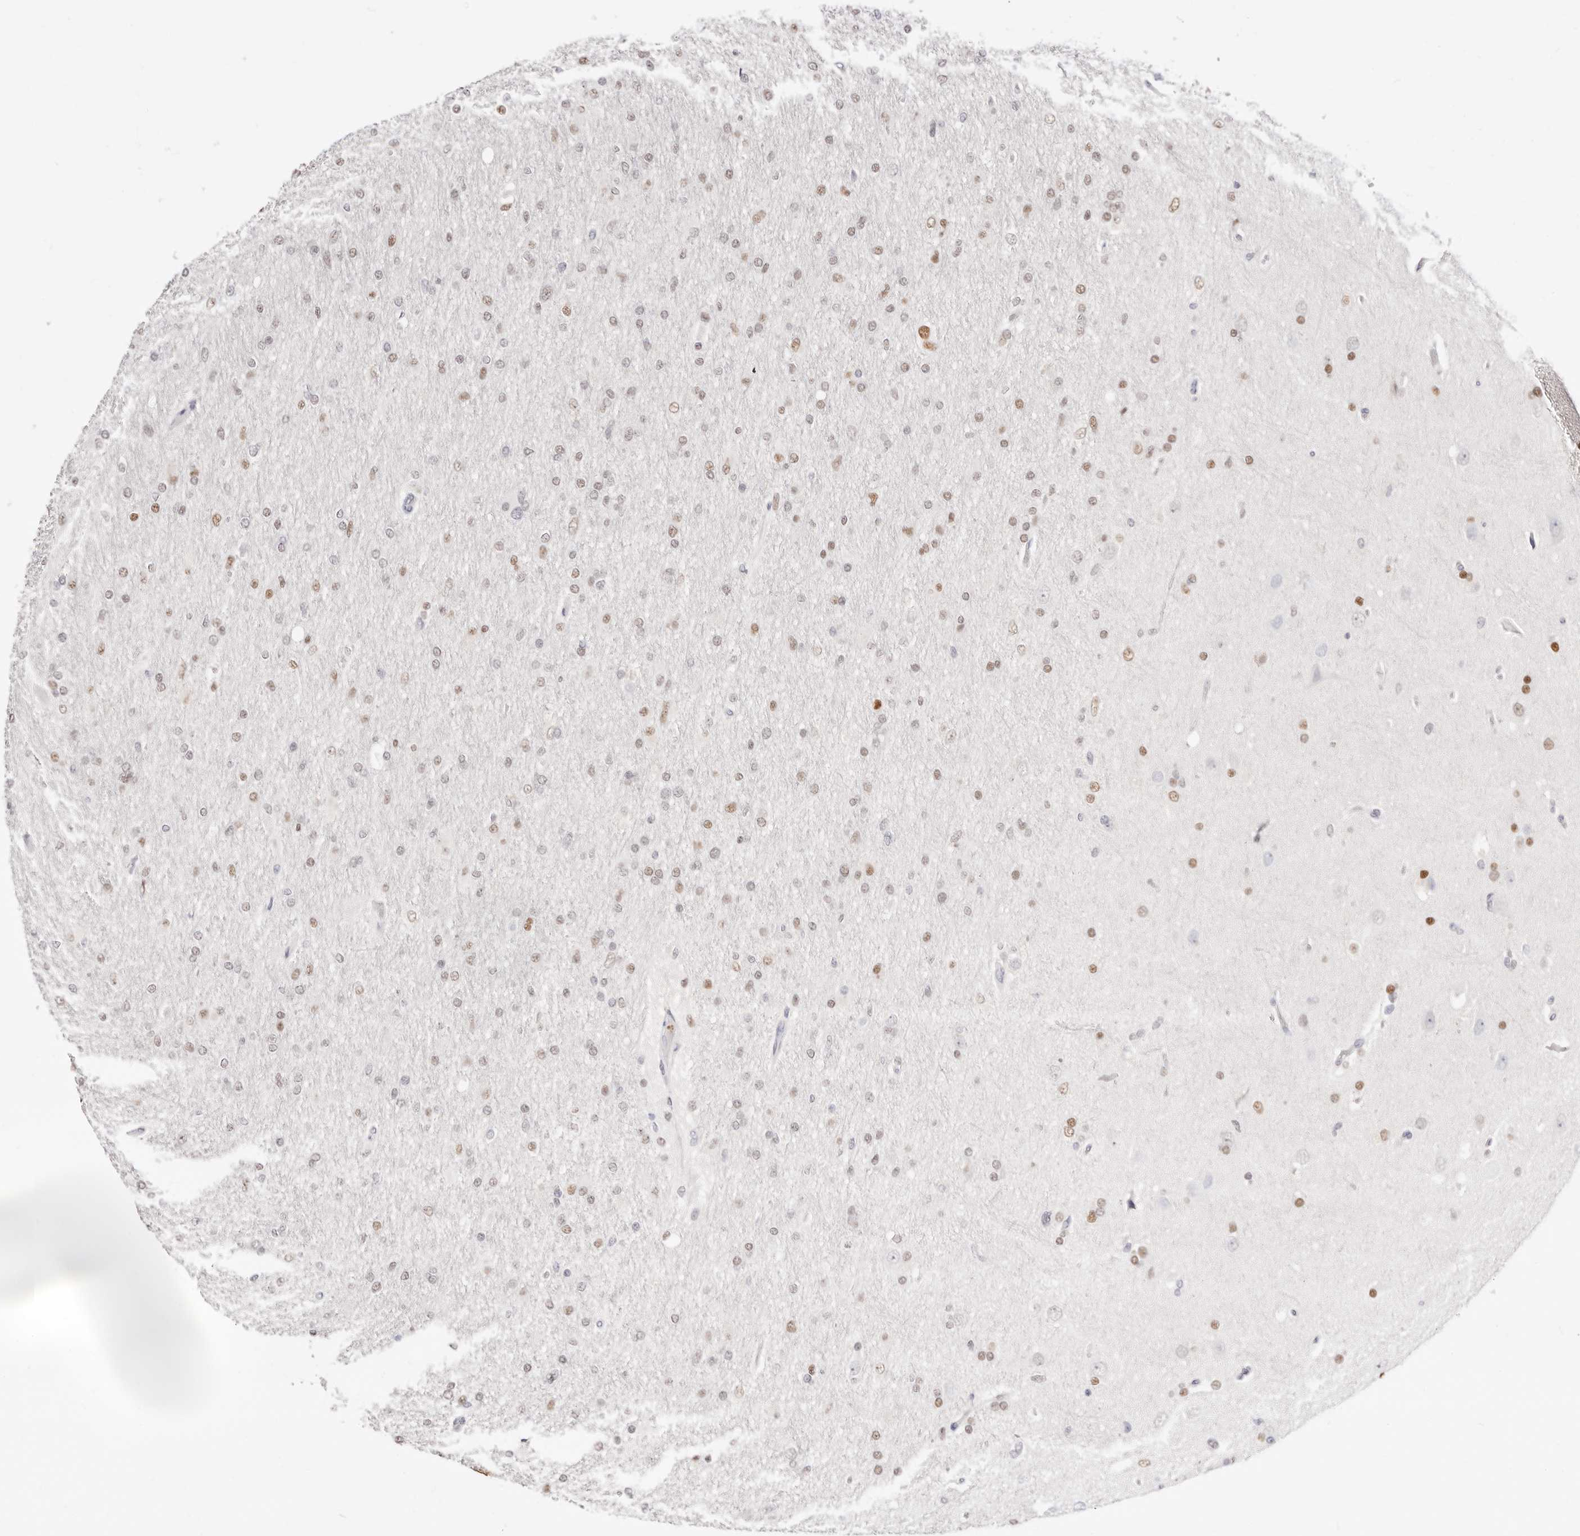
{"staining": {"intensity": "weak", "quantity": "25%-75%", "location": "nuclear"}, "tissue": "glioma", "cell_type": "Tumor cells", "image_type": "cancer", "snomed": [{"axis": "morphology", "description": "Glioma, malignant, High grade"}, {"axis": "topography", "description": "Cerebral cortex"}], "caption": "Immunohistochemical staining of malignant glioma (high-grade) reveals weak nuclear protein expression in about 25%-75% of tumor cells.", "gene": "TKT", "patient": {"sex": "female", "age": 36}}